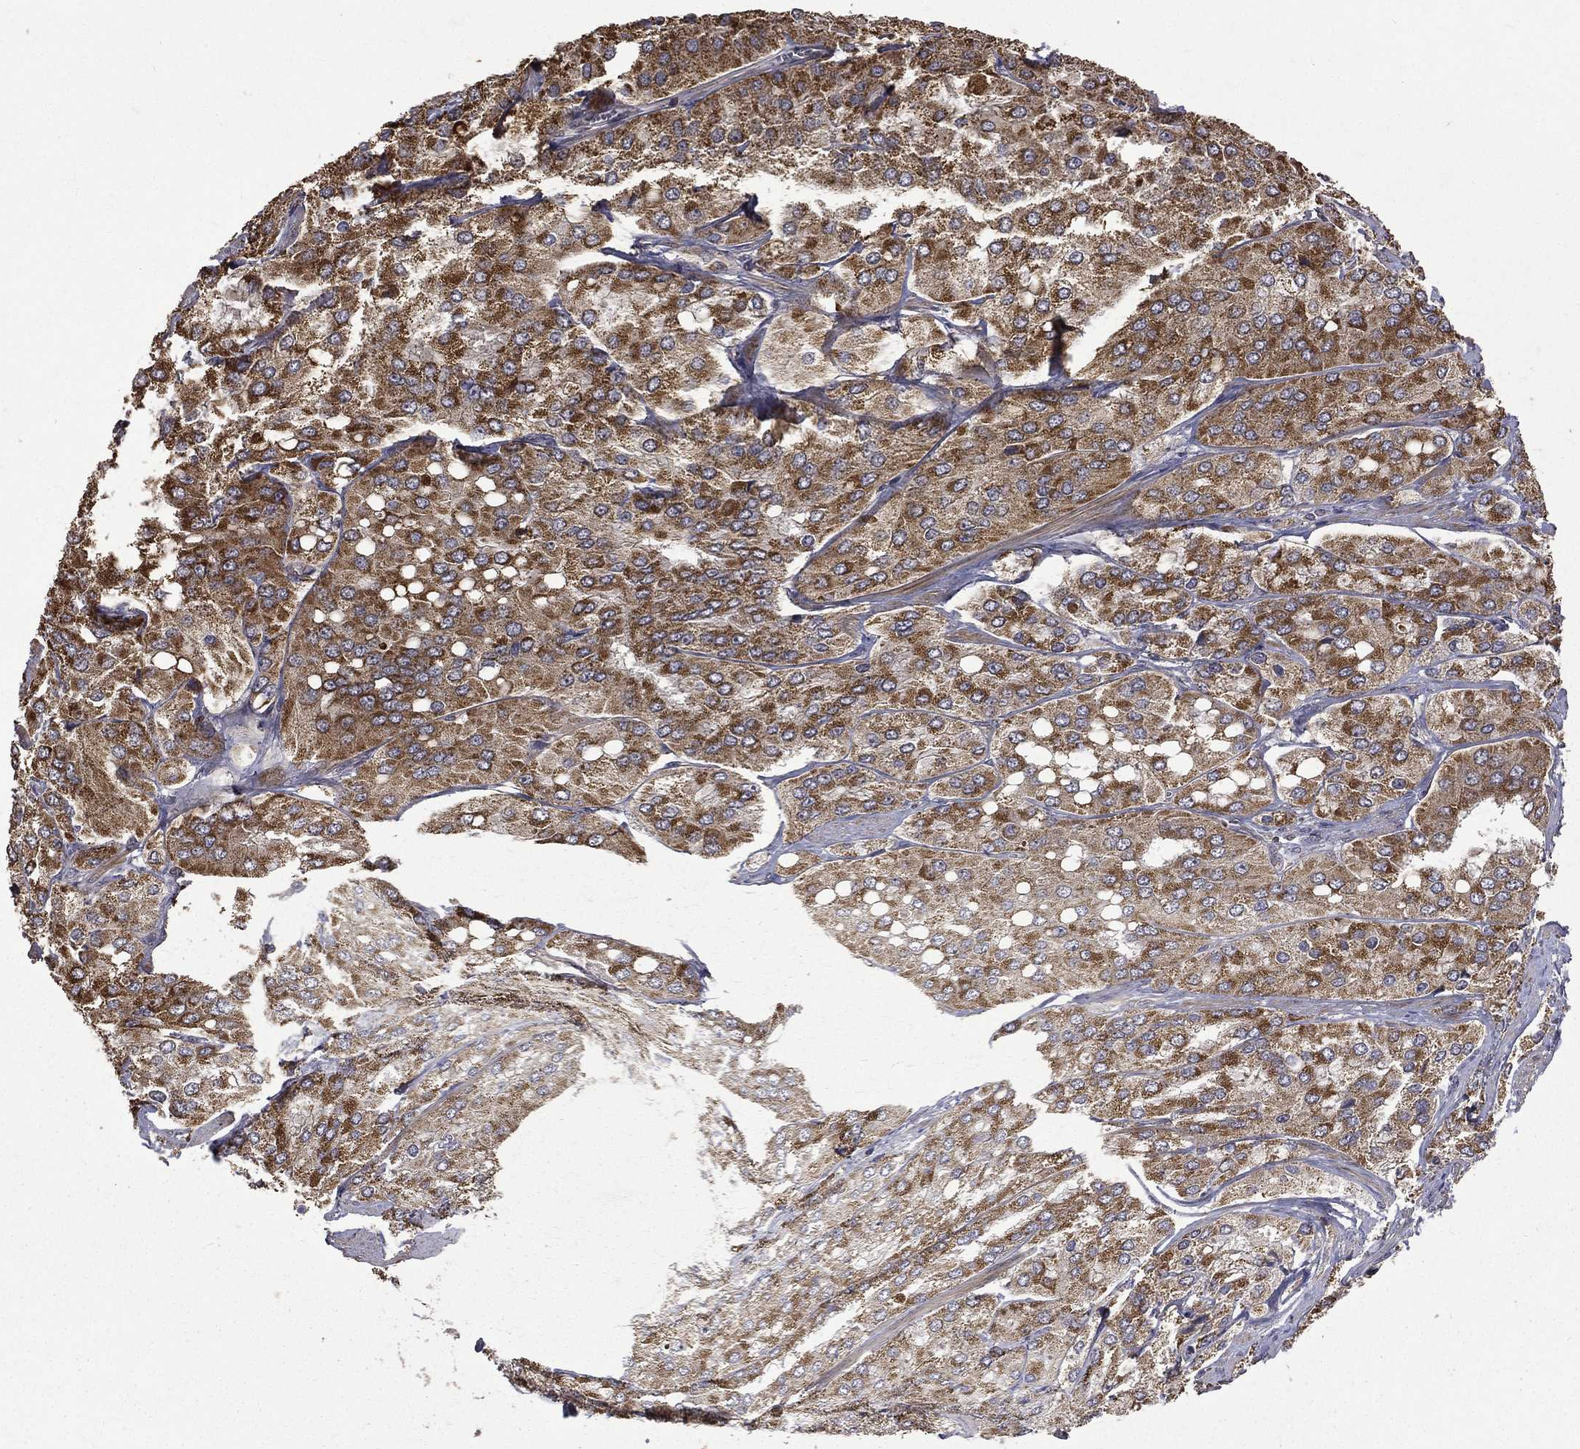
{"staining": {"intensity": "strong", "quantity": "25%-75%", "location": "cytoplasmic/membranous"}, "tissue": "prostate cancer", "cell_type": "Tumor cells", "image_type": "cancer", "snomed": [{"axis": "morphology", "description": "Adenocarcinoma, Low grade"}, {"axis": "topography", "description": "Prostate"}], "caption": "A high-resolution micrograph shows IHC staining of prostate cancer (adenocarcinoma (low-grade)), which displays strong cytoplasmic/membranous staining in approximately 25%-75% of tumor cells. The staining was performed using DAB to visualize the protein expression in brown, while the nuclei were stained in blue with hematoxylin (Magnification: 20x).", "gene": "RPGR", "patient": {"sex": "male", "age": 69}}